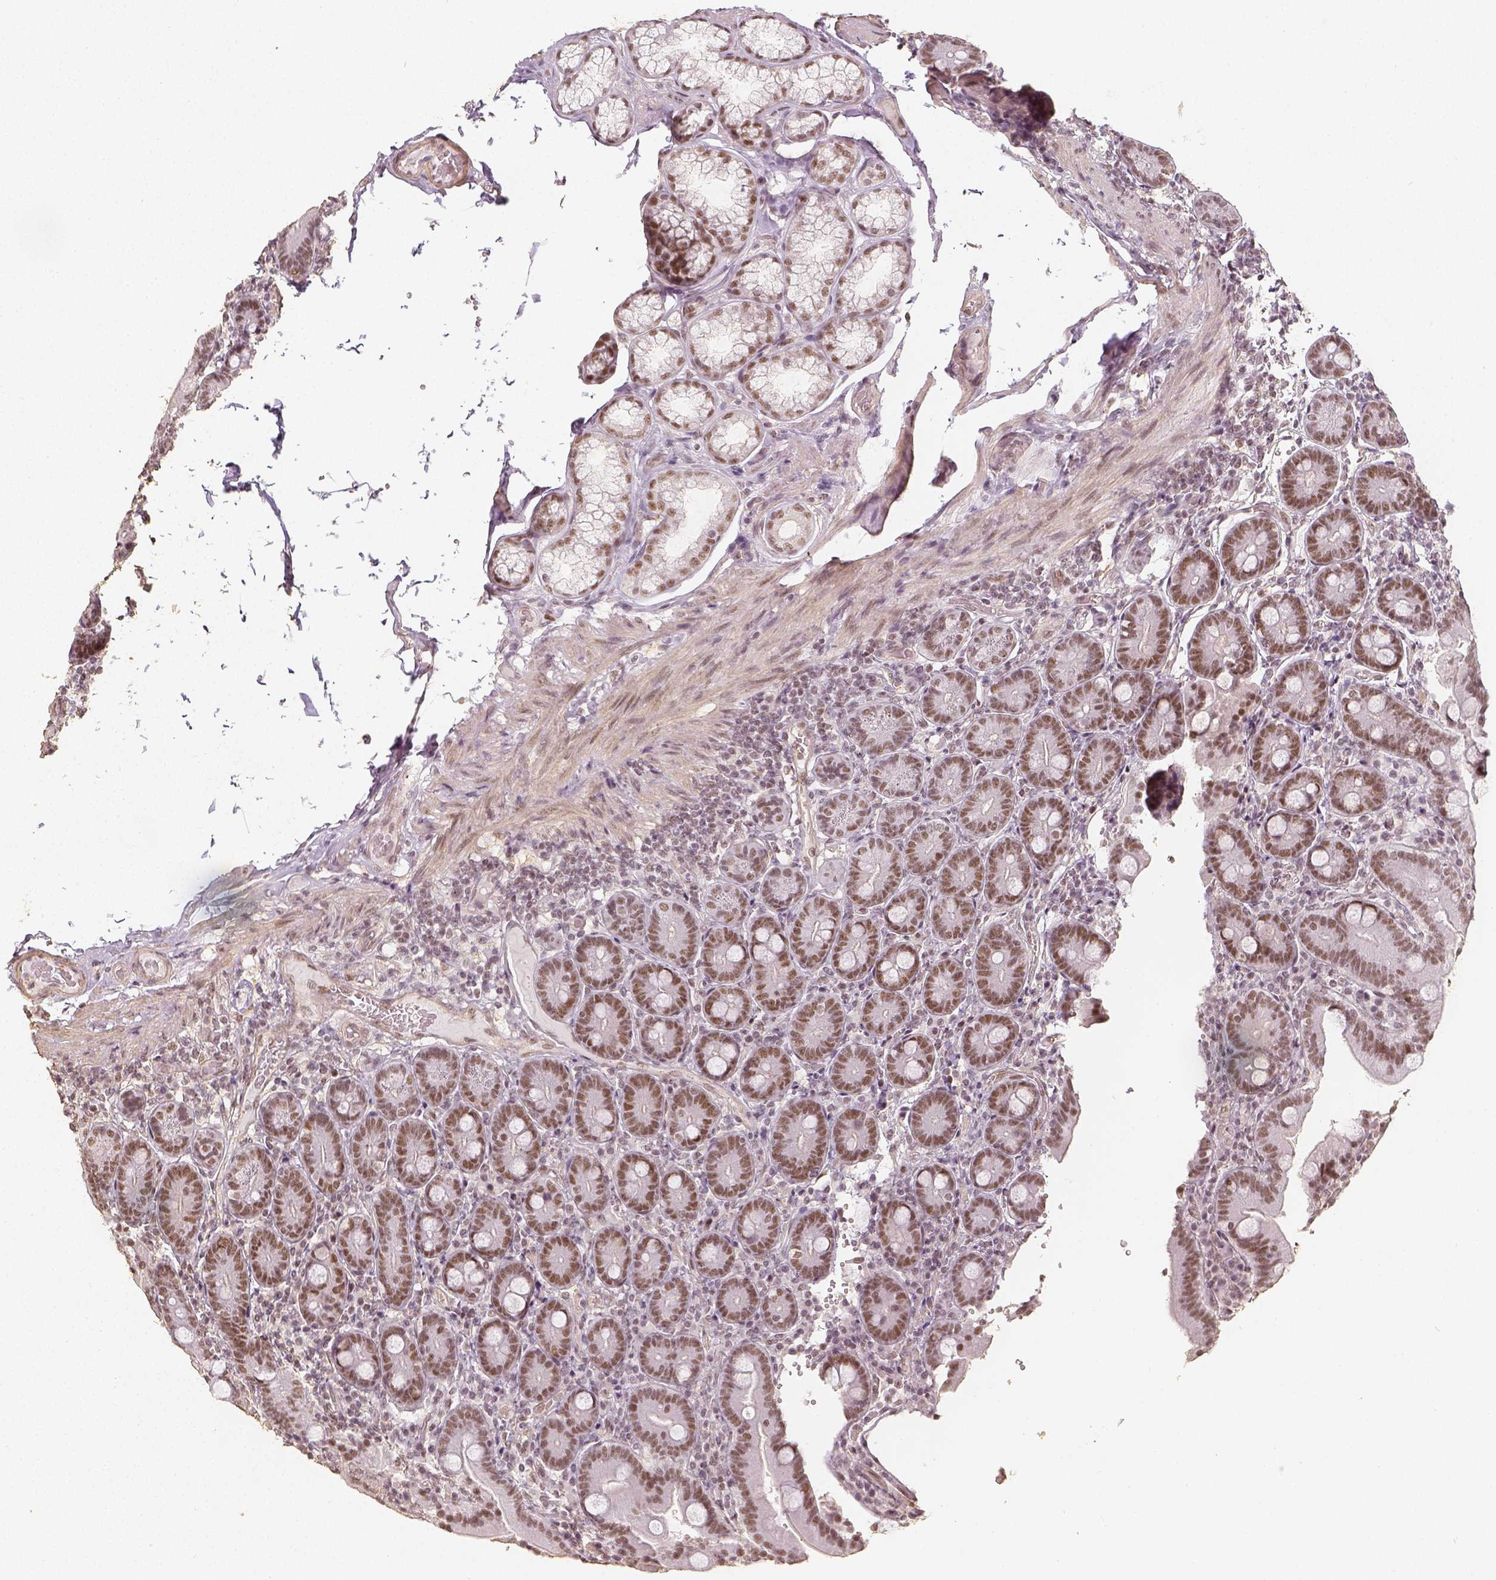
{"staining": {"intensity": "moderate", "quantity": ">75%", "location": "nuclear"}, "tissue": "duodenum", "cell_type": "Glandular cells", "image_type": "normal", "snomed": [{"axis": "morphology", "description": "Normal tissue, NOS"}, {"axis": "topography", "description": "Duodenum"}], "caption": "About >75% of glandular cells in normal human duodenum demonstrate moderate nuclear protein positivity as visualized by brown immunohistochemical staining.", "gene": "HDAC1", "patient": {"sex": "female", "age": 62}}